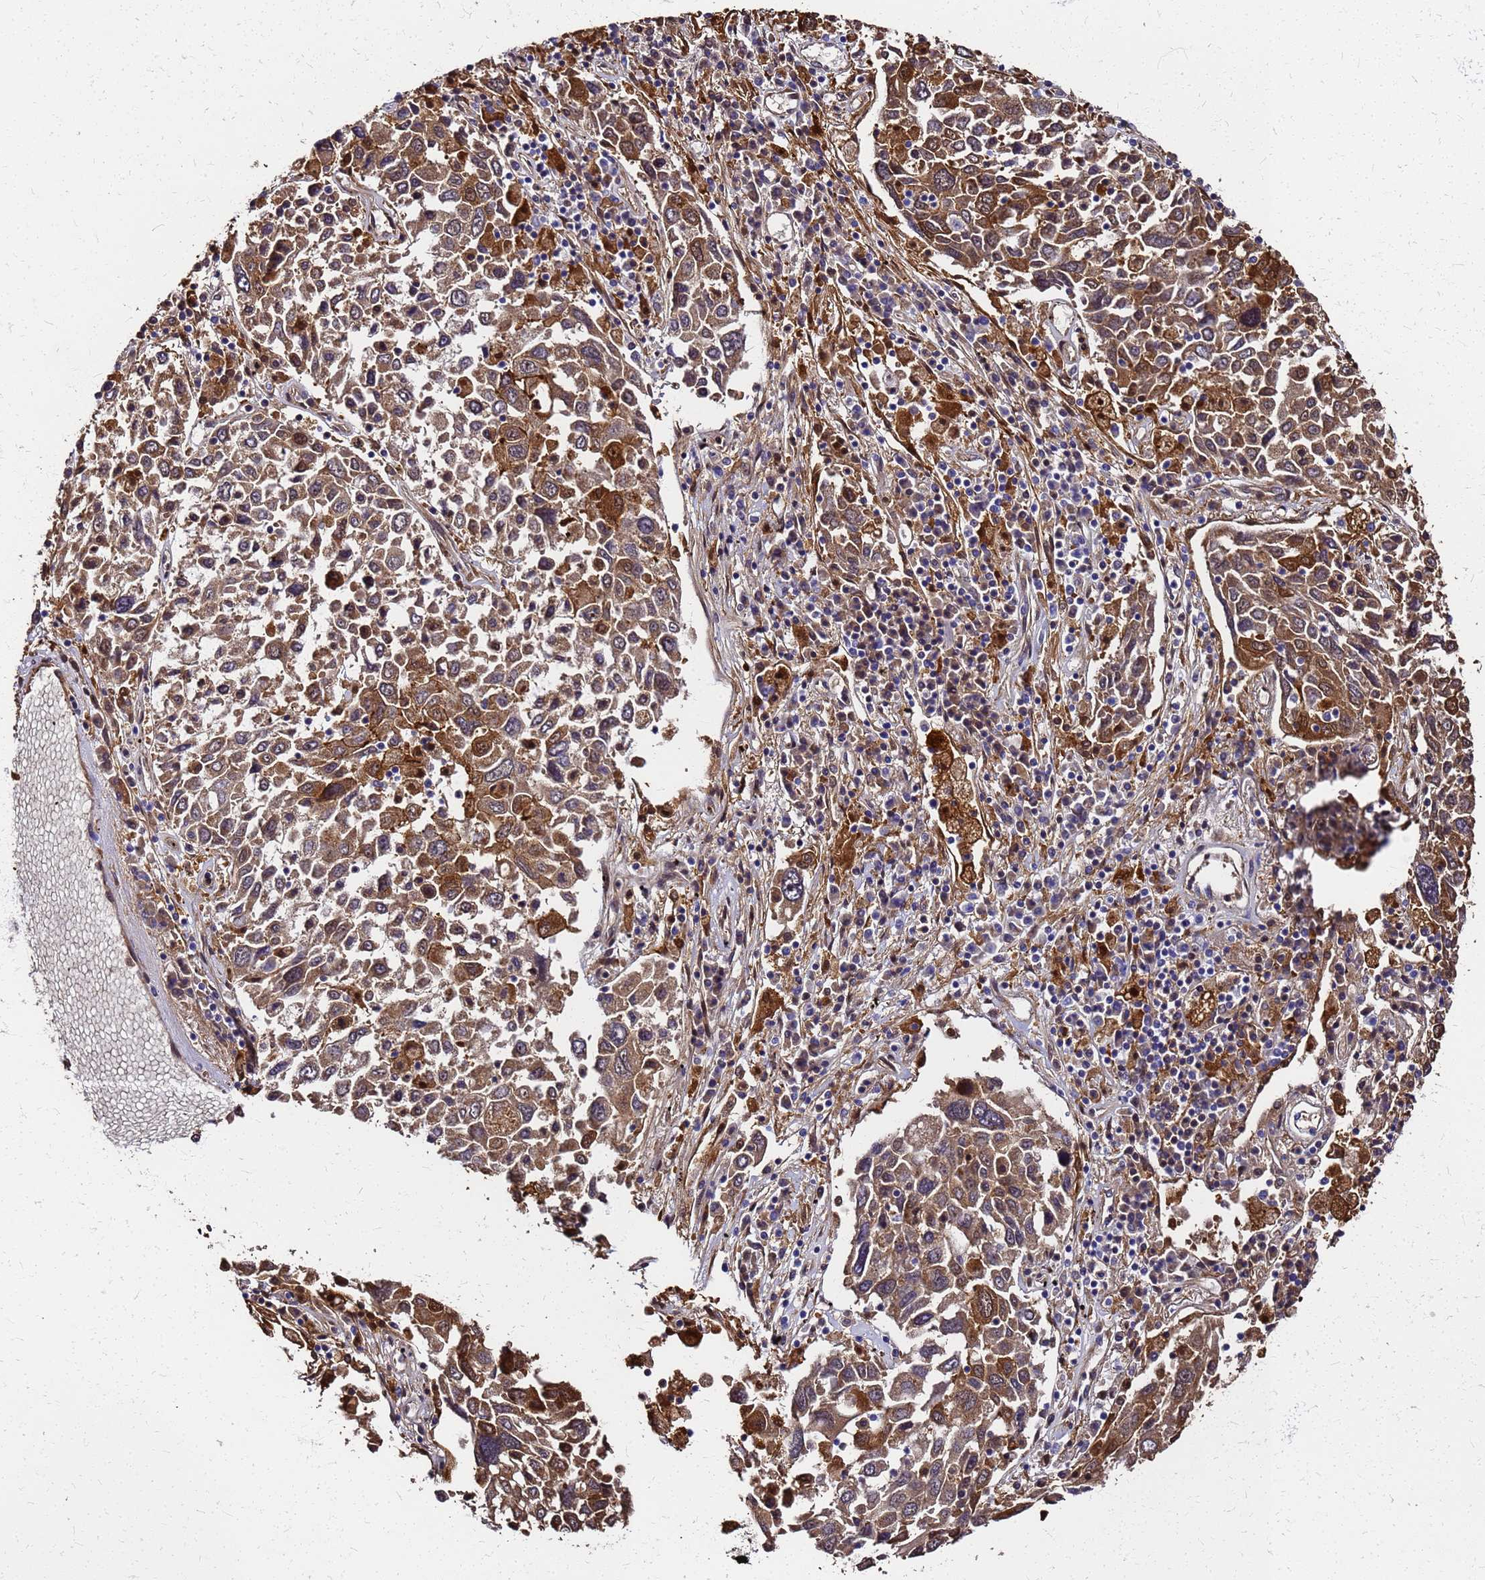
{"staining": {"intensity": "moderate", "quantity": ">75%", "location": "cytoplasmic/membranous,nuclear"}, "tissue": "lung cancer", "cell_type": "Tumor cells", "image_type": "cancer", "snomed": [{"axis": "morphology", "description": "Squamous cell carcinoma, NOS"}, {"axis": "topography", "description": "Lung"}], "caption": "Protein staining of lung cancer (squamous cell carcinoma) tissue exhibits moderate cytoplasmic/membranous and nuclear expression in approximately >75% of tumor cells.", "gene": "S100A11", "patient": {"sex": "male", "age": 65}}